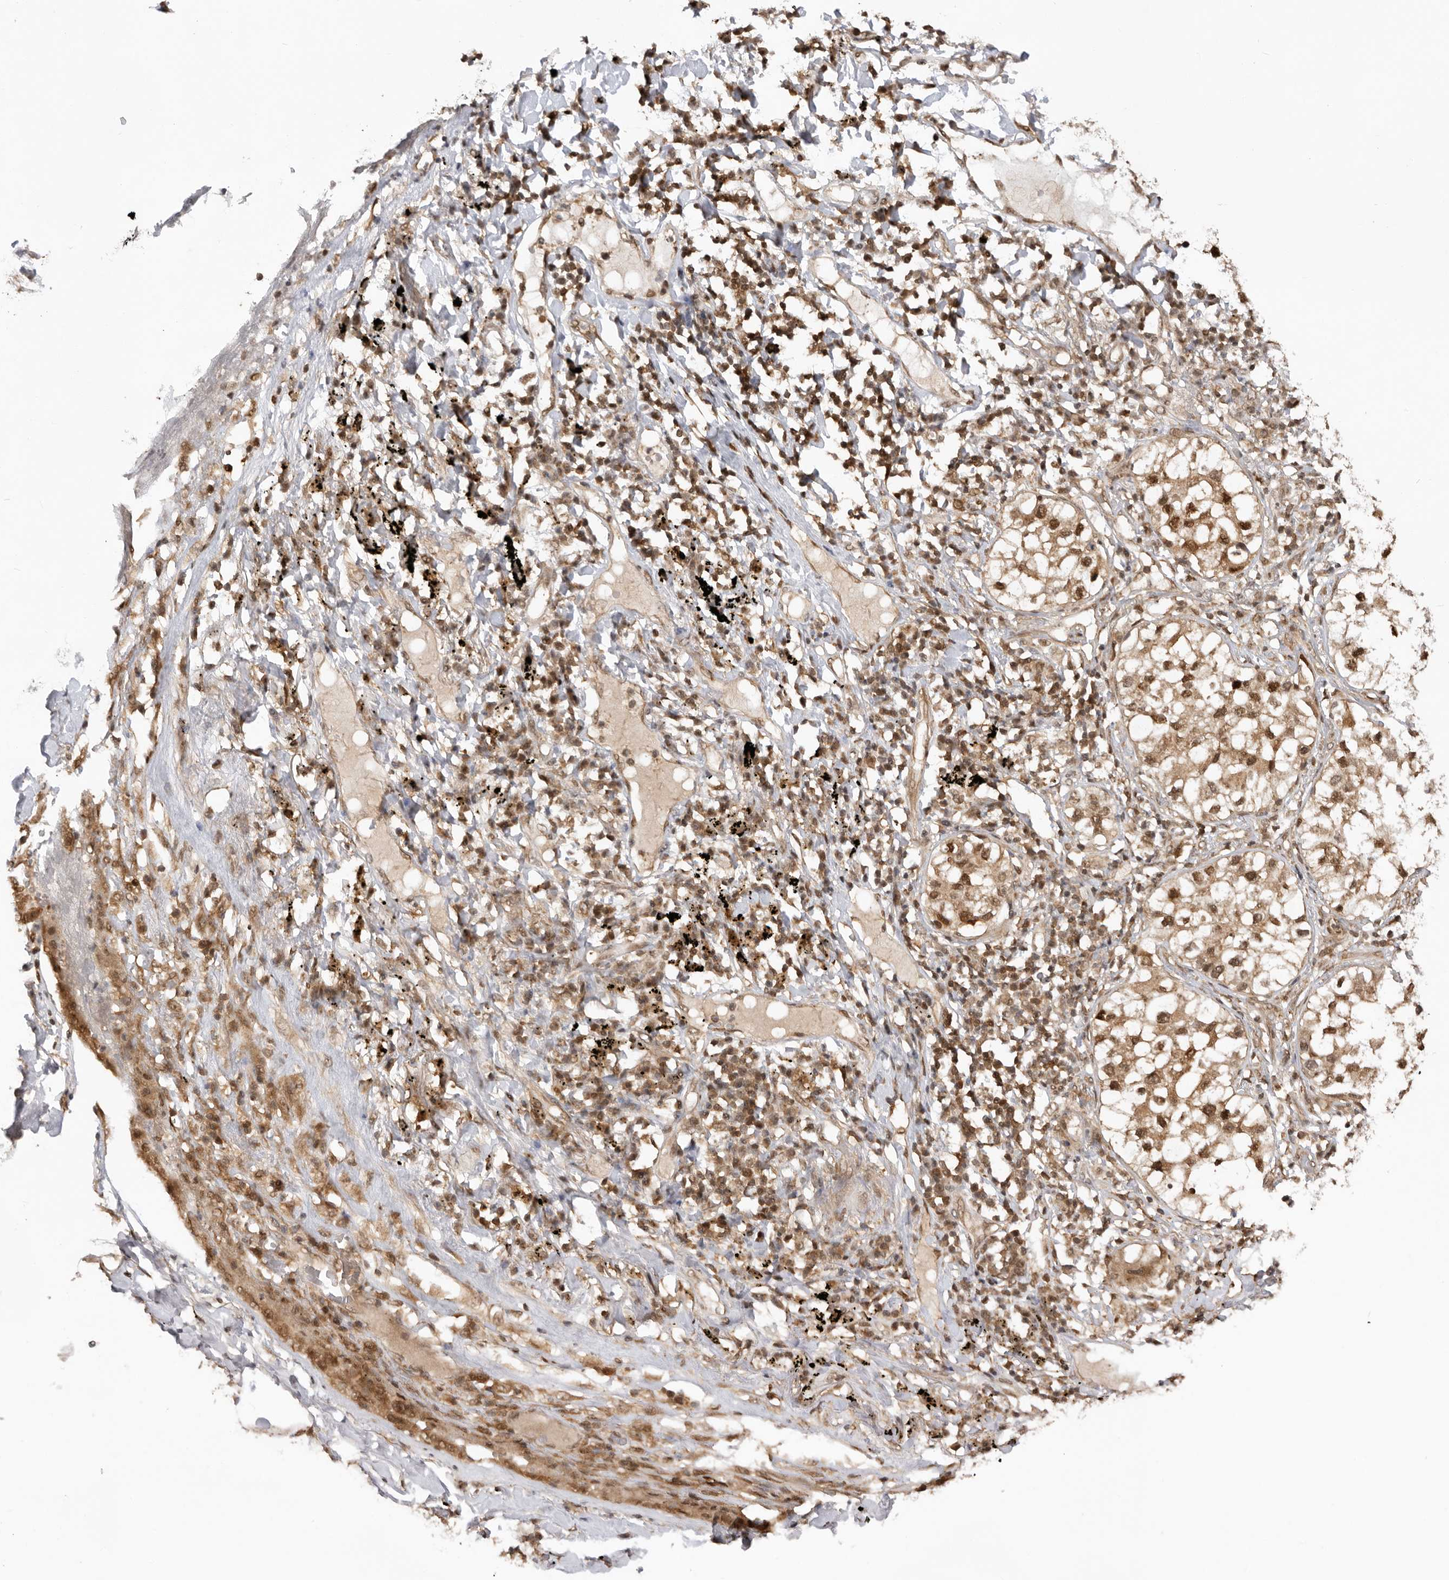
{"staining": {"intensity": "moderate", "quantity": ">75%", "location": "cytoplasmic/membranous,nuclear"}, "tissue": "lung cancer", "cell_type": "Tumor cells", "image_type": "cancer", "snomed": [{"axis": "morphology", "description": "Adenocarcinoma, NOS"}, {"axis": "topography", "description": "Lung"}], "caption": "Moderate cytoplasmic/membranous and nuclear staining for a protein is present in approximately >75% of tumor cells of lung cancer using immunohistochemistry (IHC).", "gene": "ADPRS", "patient": {"sex": "male", "age": 63}}